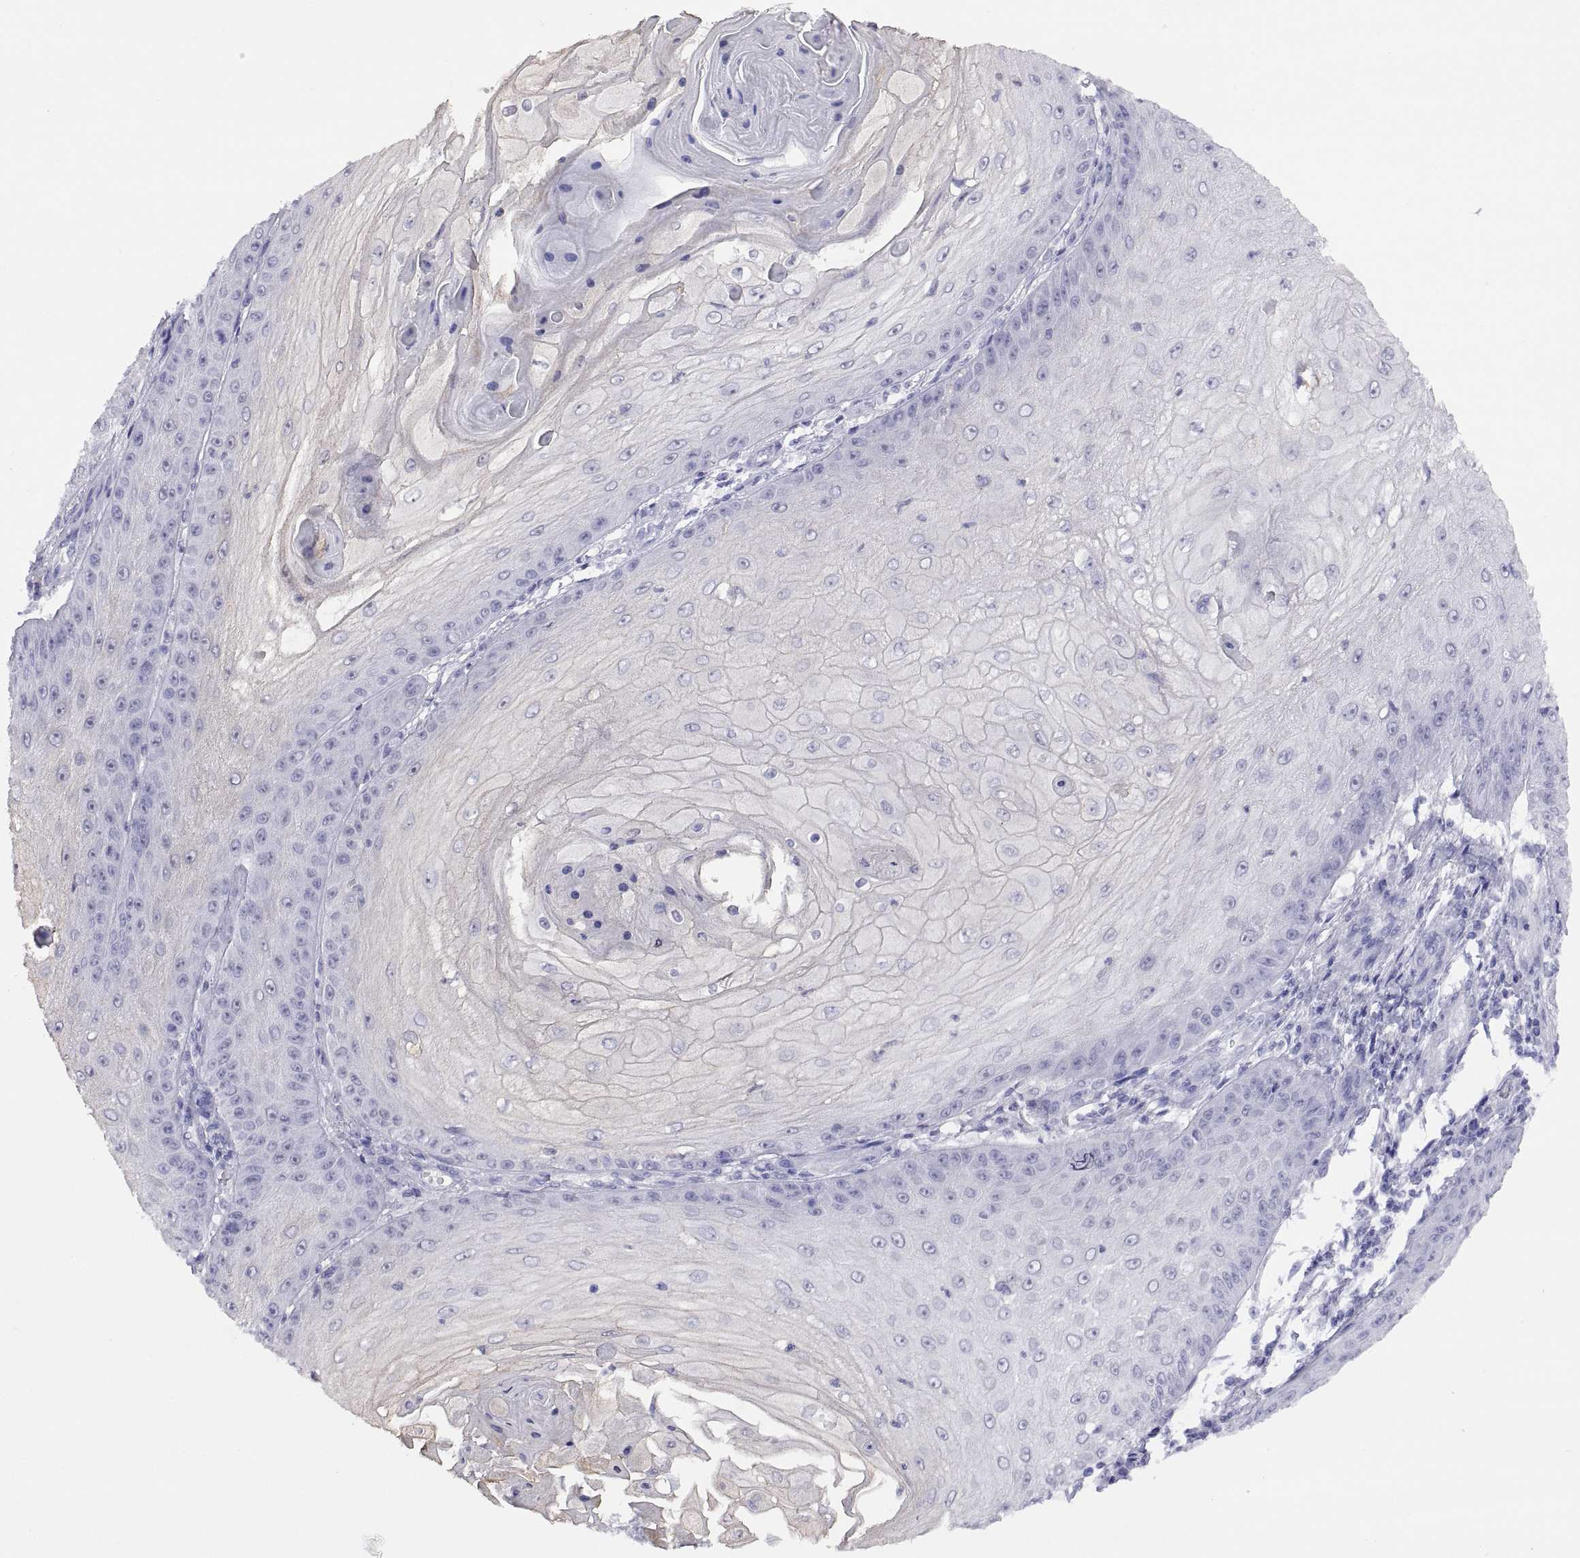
{"staining": {"intensity": "negative", "quantity": "none", "location": "none"}, "tissue": "skin cancer", "cell_type": "Tumor cells", "image_type": "cancer", "snomed": [{"axis": "morphology", "description": "Squamous cell carcinoma, NOS"}, {"axis": "topography", "description": "Skin"}], "caption": "High power microscopy micrograph of an immunohistochemistry micrograph of skin cancer (squamous cell carcinoma), revealing no significant staining in tumor cells.", "gene": "VSX2", "patient": {"sex": "male", "age": 70}}